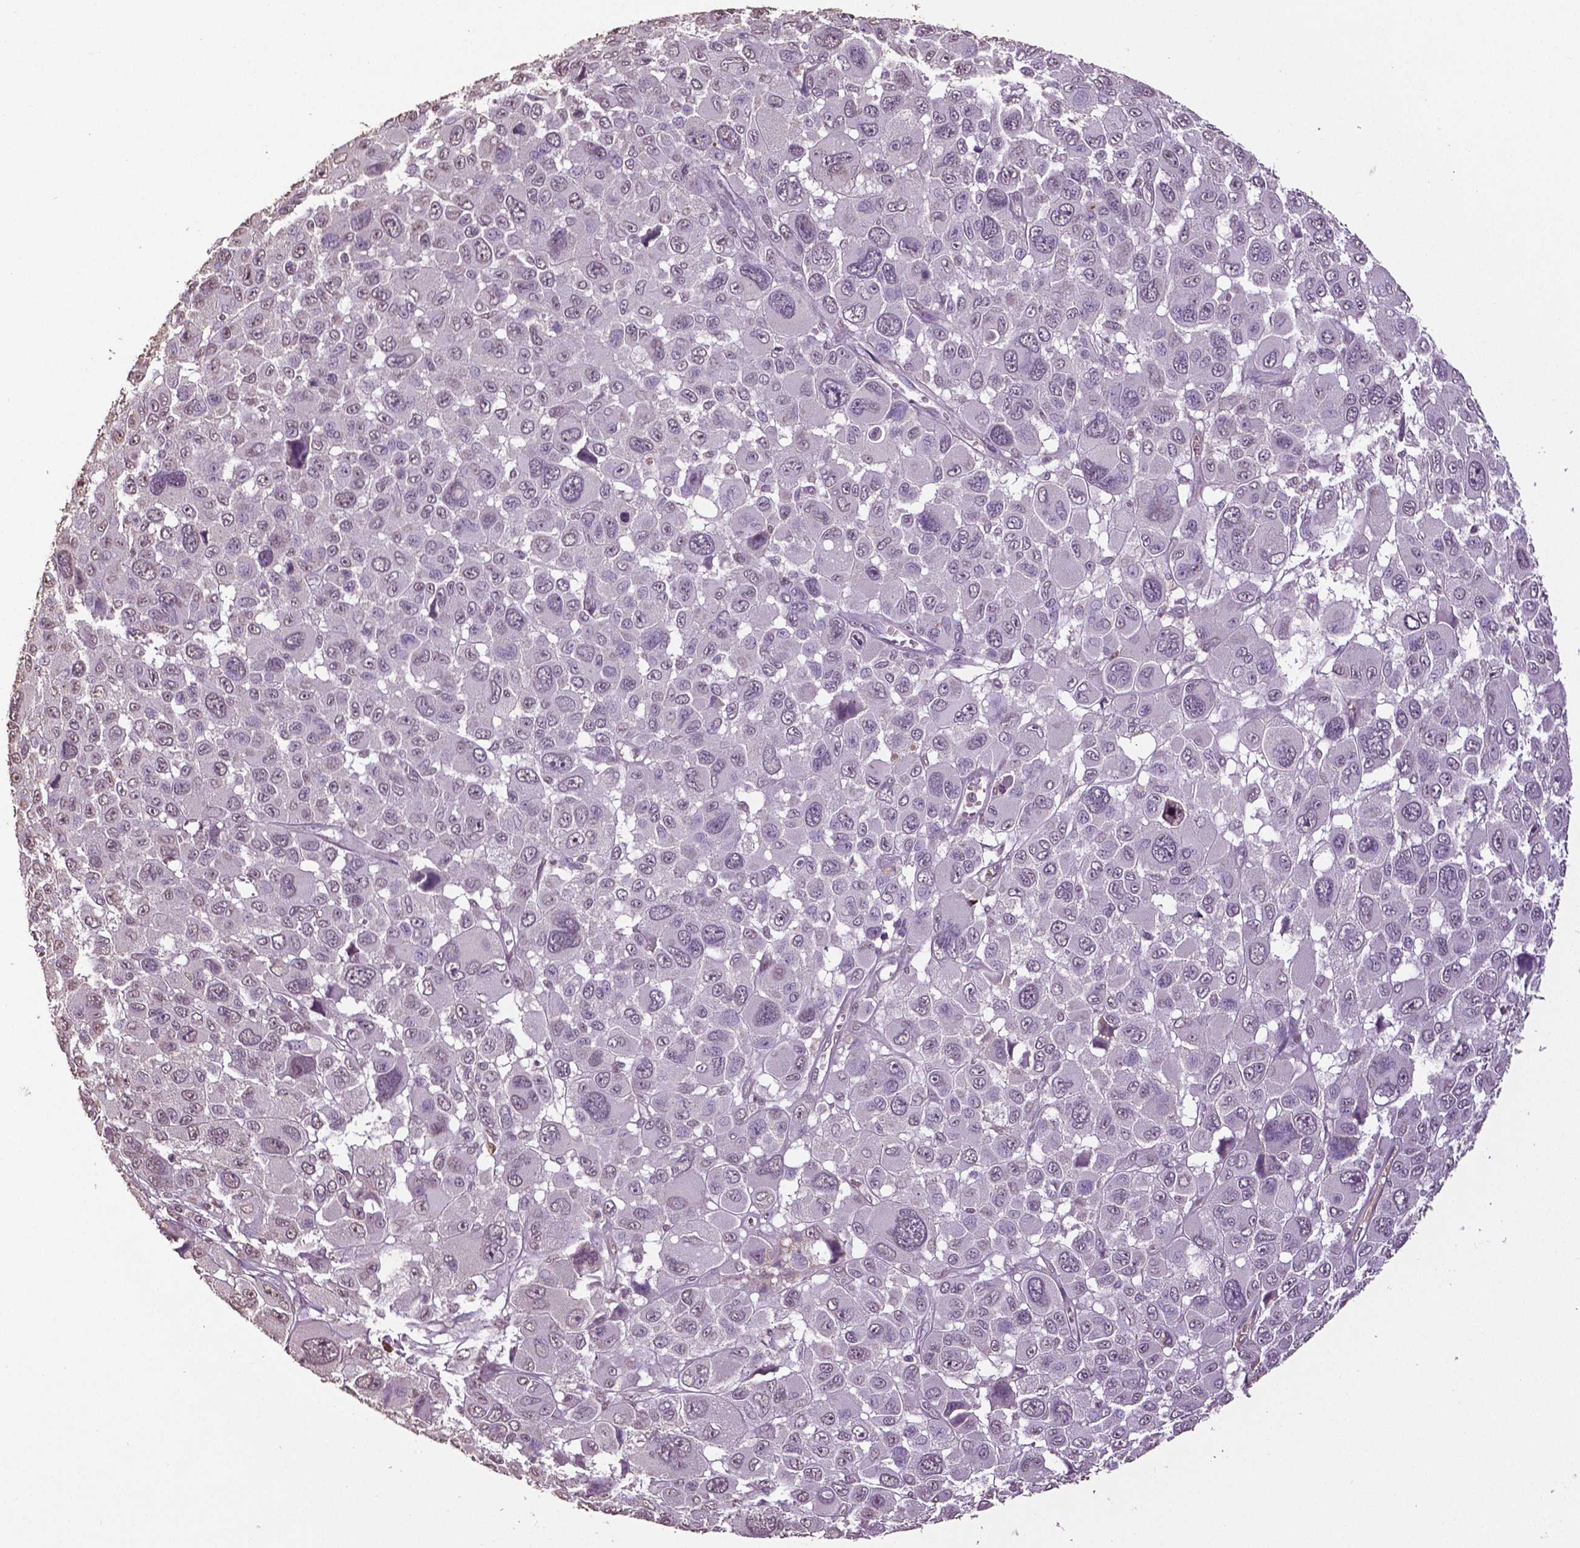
{"staining": {"intensity": "negative", "quantity": "none", "location": "none"}, "tissue": "melanoma", "cell_type": "Tumor cells", "image_type": "cancer", "snomed": [{"axis": "morphology", "description": "Malignant melanoma, NOS"}, {"axis": "topography", "description": "Skin"}], "caption": "A histopathology image of human malignant melanoma is negative for staining in tumor cells.", "gene": "RUNX3", "patient": {"sex": "female", "age": 66}}